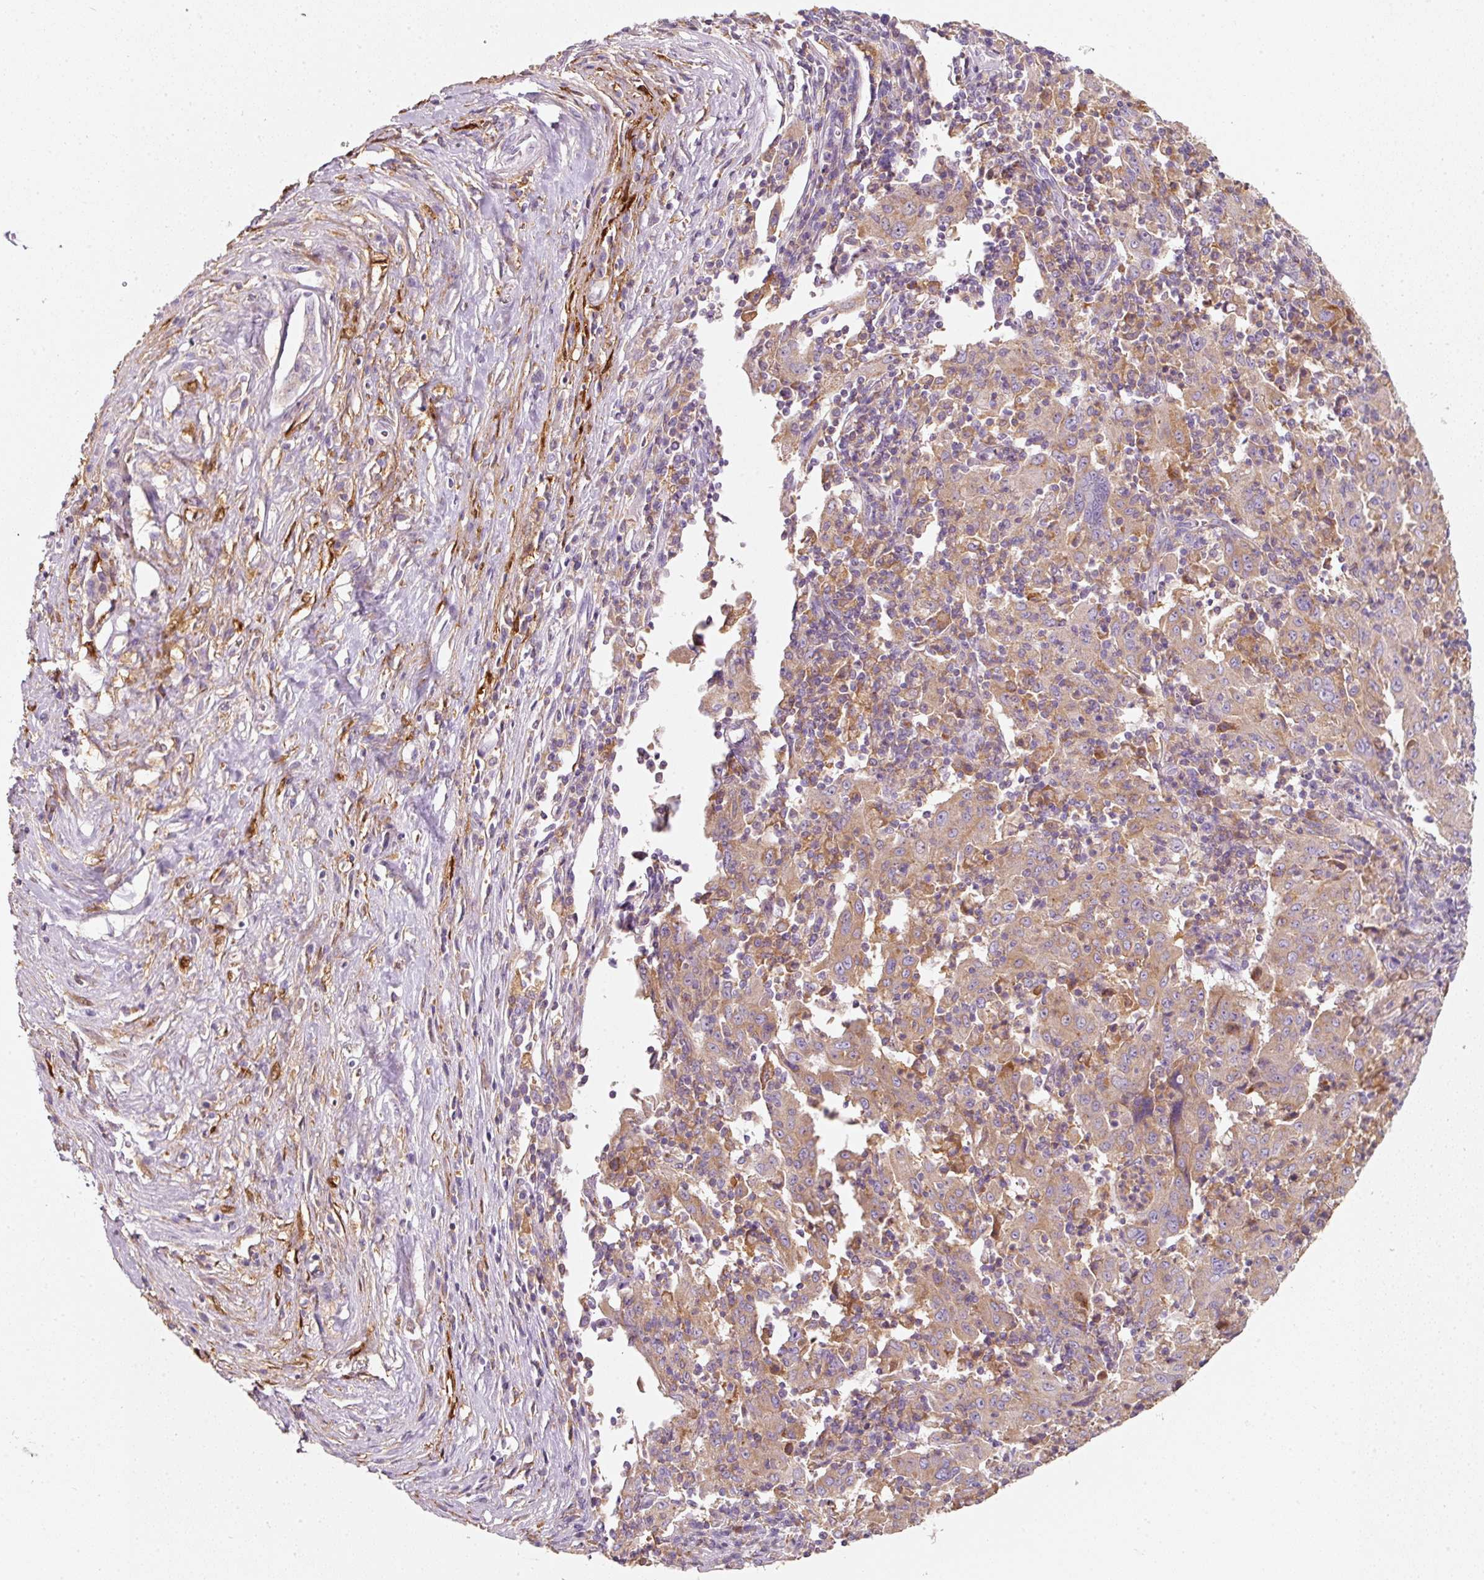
{"staining": {"intensity": "weak", "quantity": ">75%", "location": "cytoplasmic/membranous"}, "tissue": "pancreatic cancer", "cell_type": "Tumor cells", "image_type": "cancer", "snomed": [{"axis": "morphology", "description": "Adenocarcinoma, NOS"}, {"axis": "topography", "description": "Pancreas"}], "caption": "A low amount of weak cytoplasmic/membranous staining is present in about >75% of tumor cells in adenocarcinoma (pancreatic) tissue.", "gene": "IQGAP2", "patient": {"sex": "male", "age": 63}}